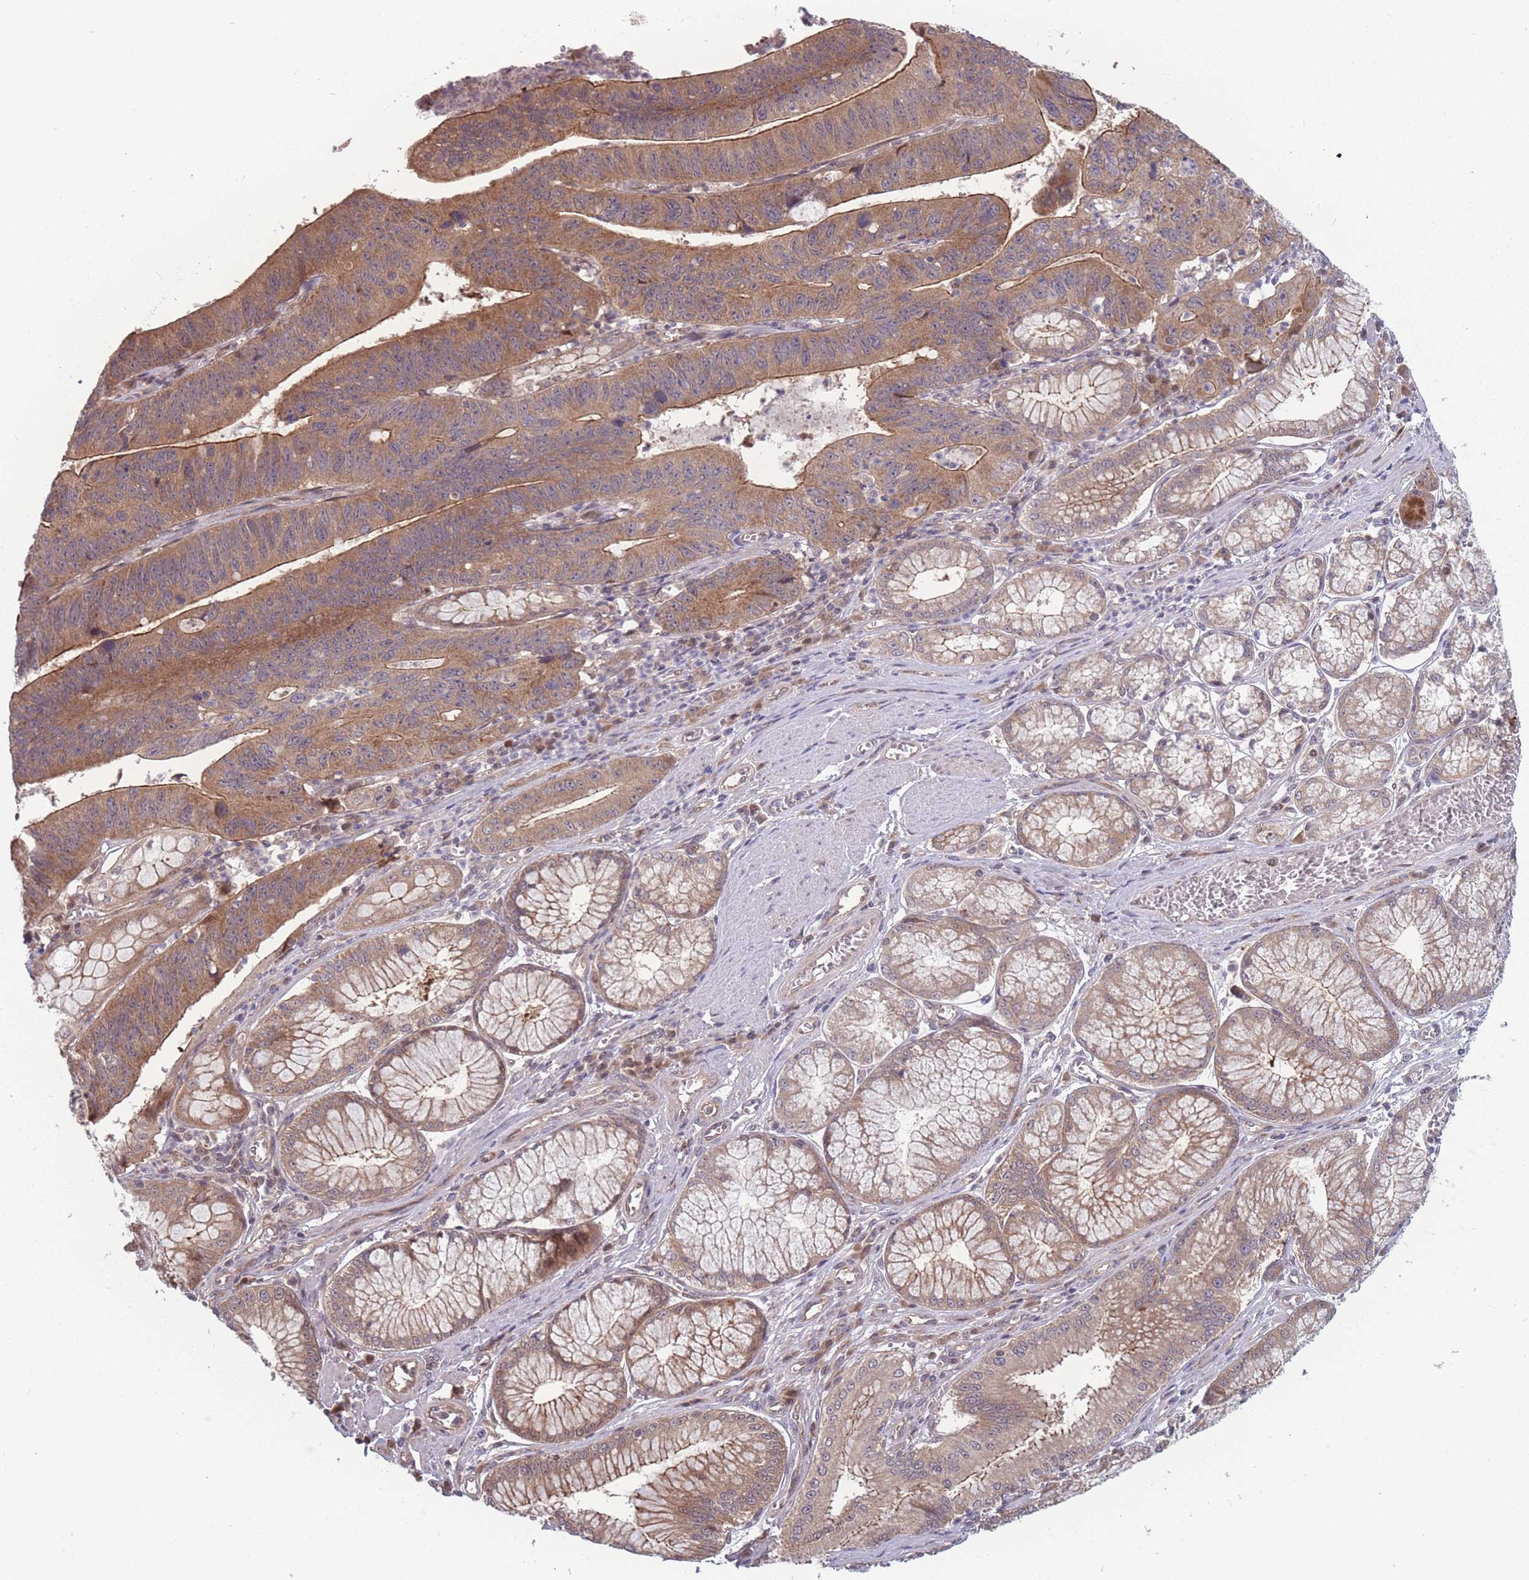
{"staining": {"intensity": "moderate", "quantity": ">75%", "location": "cytoplasmic/membranous"}, "tissue": "stomach cancer", "cell_type": "Tumor cells", "image_type": "cancer", "snomed": [{"axis": "morphology", "description": "Adenocarcinoma, NOS"}, {"axis": "topography", "description": "Stomach"}], "caption": "Stomach adenocarcinoma stained for a protein demonstrates moderate cytoplasmic/membranous positivity in tumor cells.", "gene": "RPS18", "patient": {"sex": "male", "age": 59}}